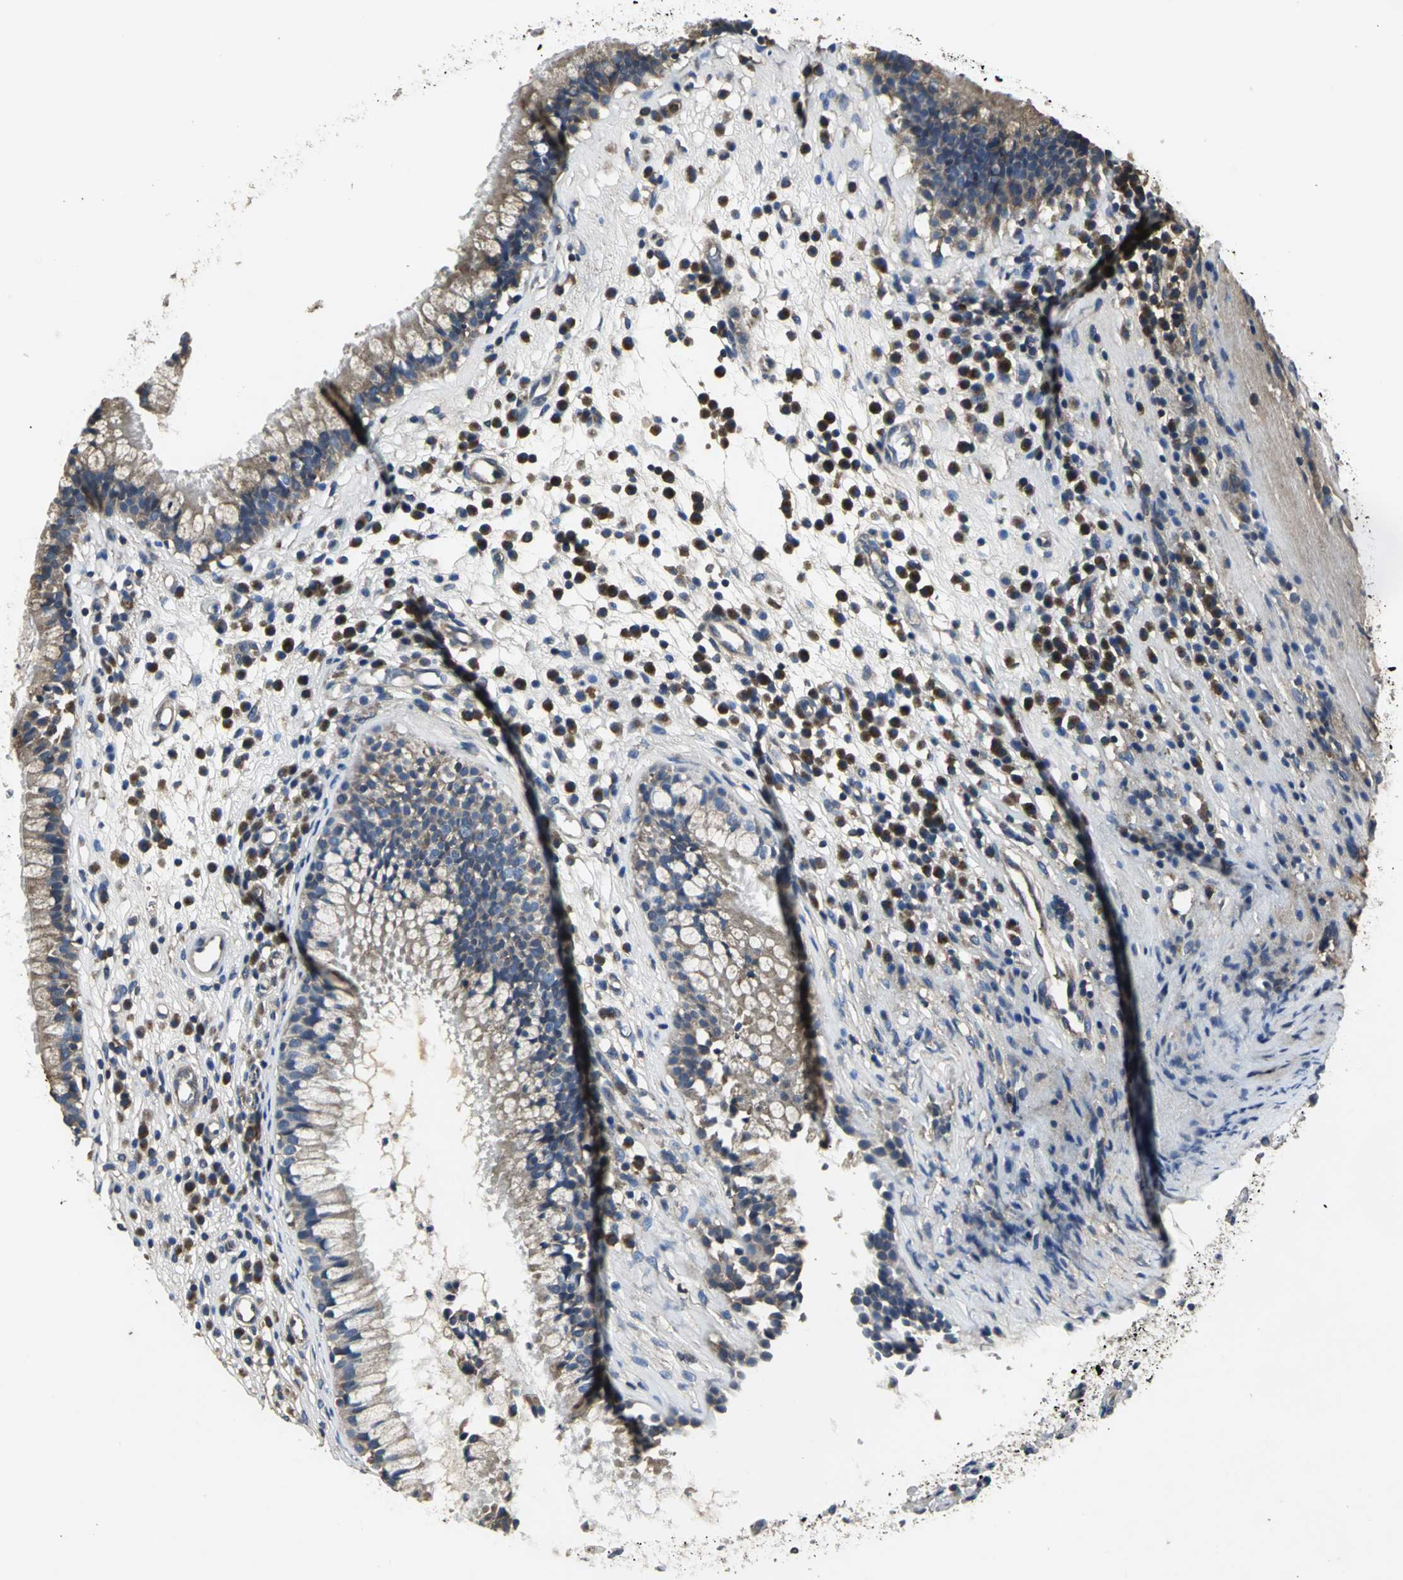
{"staining": {"intensity": "moderate", "quantity": ">75%", "location": "cytoplasmic/membranous"}, "tissue": "nasopharynx", "cell_type": "Respiratory epithelial cells", "image_type": "normal", "snomed": [{"axis": "morphology", "description": "Normal tissue, NOS"}, {"axis": "topography", "description": "Nasopharynx"}], "caption": "Protein staining by immunohistochemistry shows moderate cytoplasmic/membranous positivity in about >75% of respiratory epithelial cells in benign nasopharynx.", "gene": "IRF3", "patient": {"sex": "male", "age": 21}}